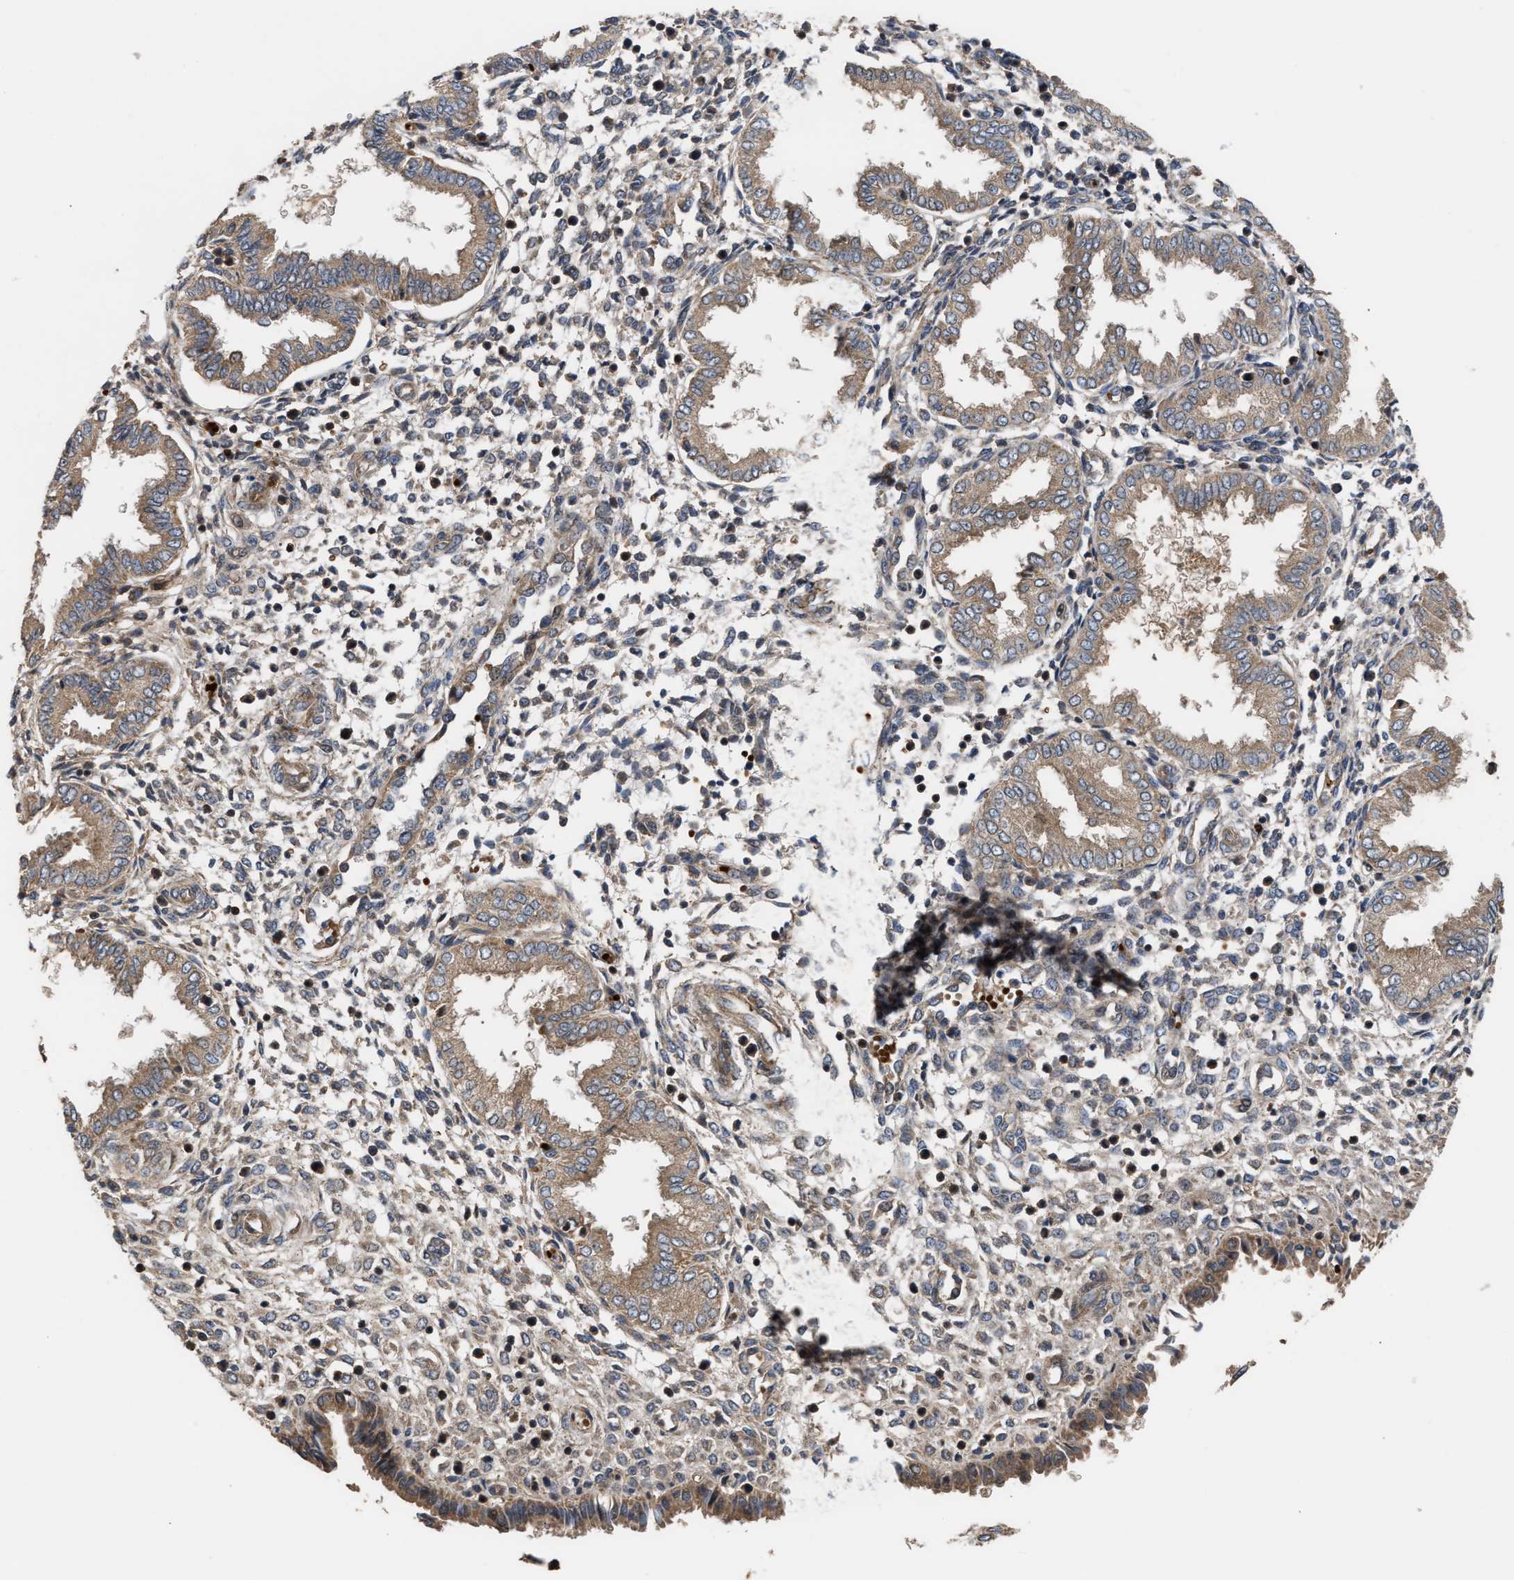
{"staining": {"intensity": "moderate", "quantity": "25%-75%", "location": "cytoplasmic/membranous"}, "tissue": "endometrium", "cell_type": "Cells in endometrial stroma", "image_type": "normal", "snomed": [{"axis": "morphology", "description": "Normal tissue, NOS"}, {"axis": "topography", "description": "Endometrium"}], "caption": "DAB immunohistochemical staining of normal human endometrium shows moderate cytoplasmic/membranous protein expression in about 25%-75% of cells in endometrial stroma.", "gene": "STAU1", "patient": {"sex": "female", "age": 33}}